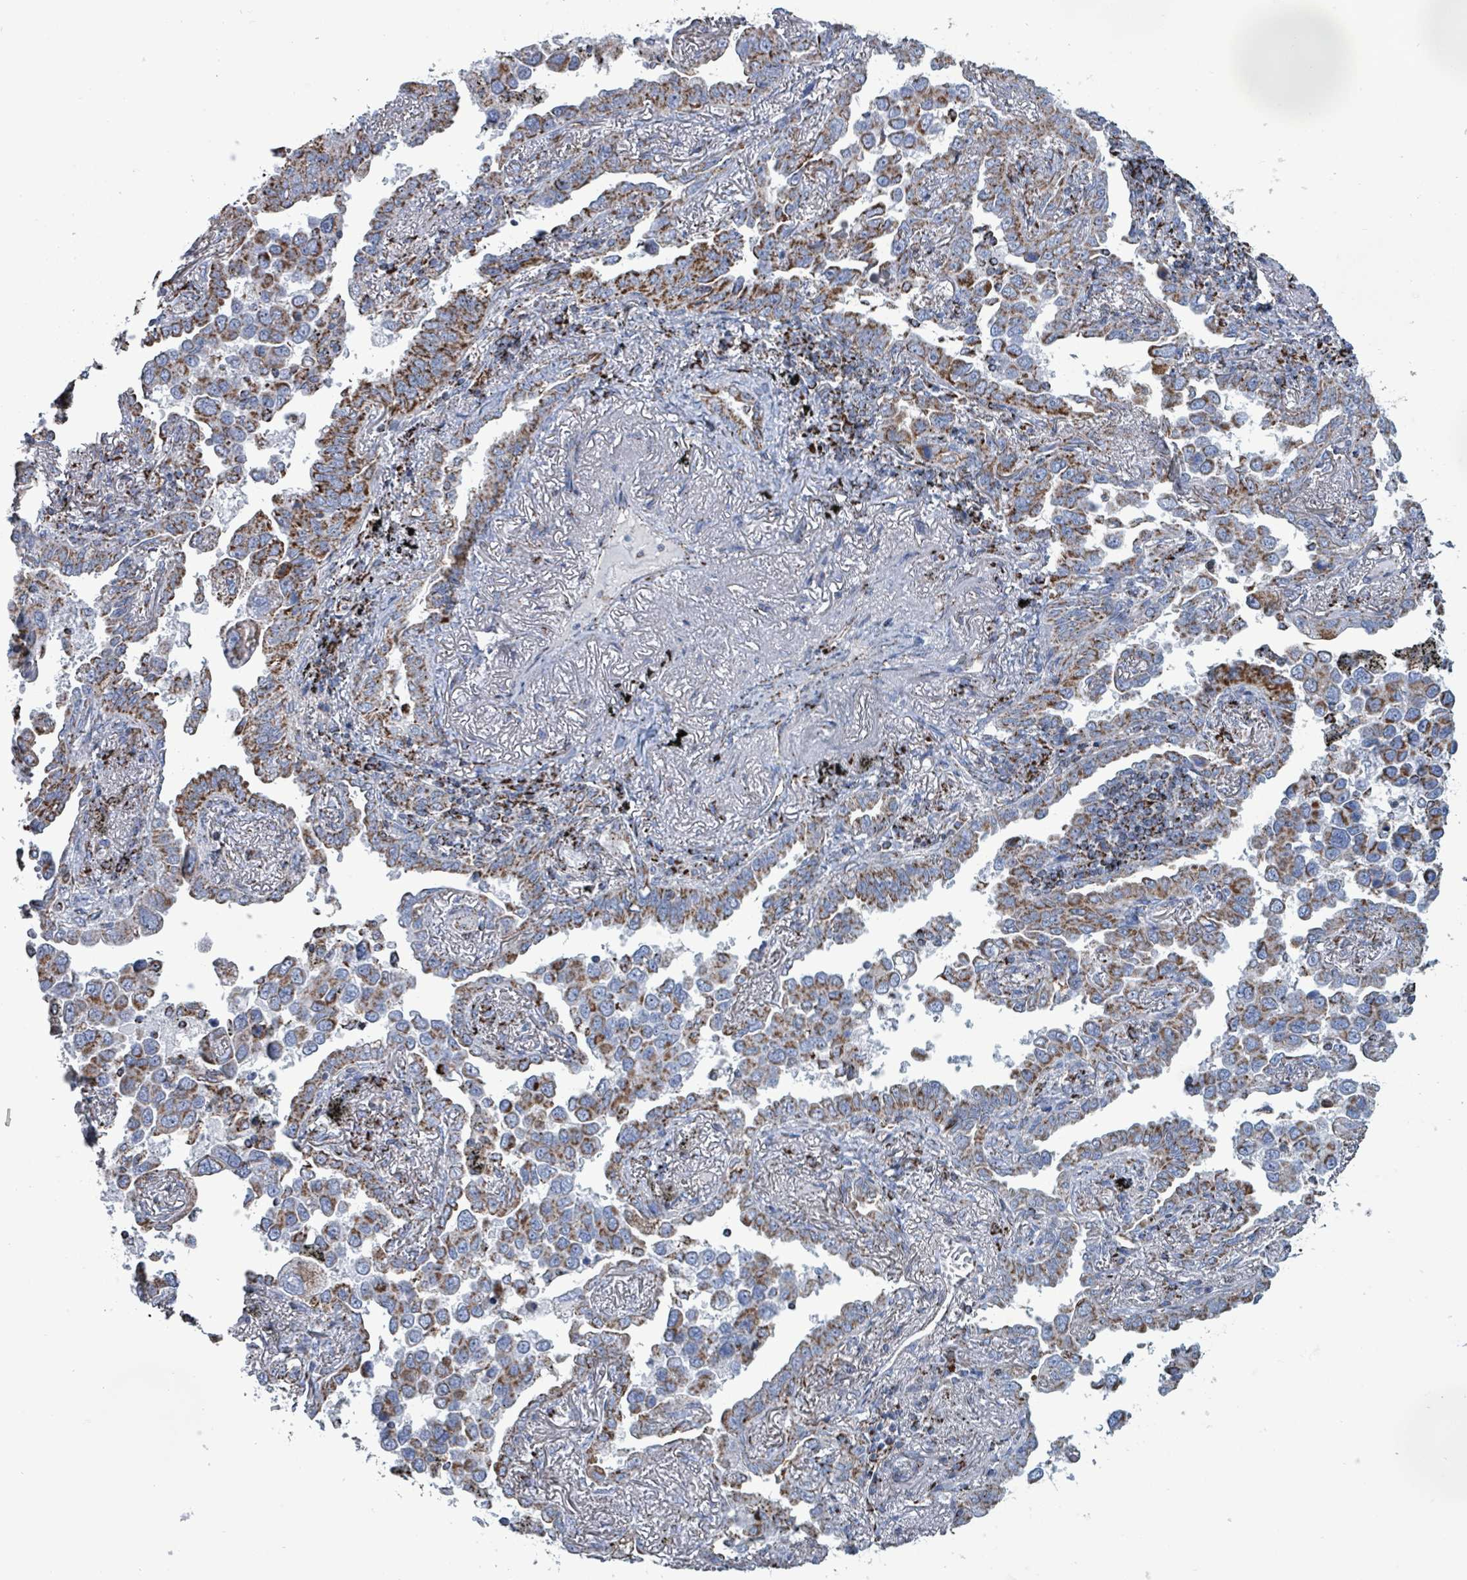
{"staining": {"intensity": "strong", "quantity": "25%-75%", "location": "cytoplasmic/membranous"}, "tissue": "lung cancer", "cell_type": "Tumor cells", "image_type": "cancer", "snomed": [{"axis": "morphology", "description": "Adenocarcinoma, NOS"}, {"axis": "topography", "description": "Lung"}], "caption": "Brown immunohistochemical staining in adenocarcinoma (lung) shows strong cytoplasmic/membranous staining in about 25%-75% of tumor cells. Using DAB (3,3'-diaminobenzidine) (brown) and hematoxylin (blue) stains, captured at high magnification using brightfield microscopy.", "gene": "IDH3B", "patient": {"sex": "male", "age": 67}}